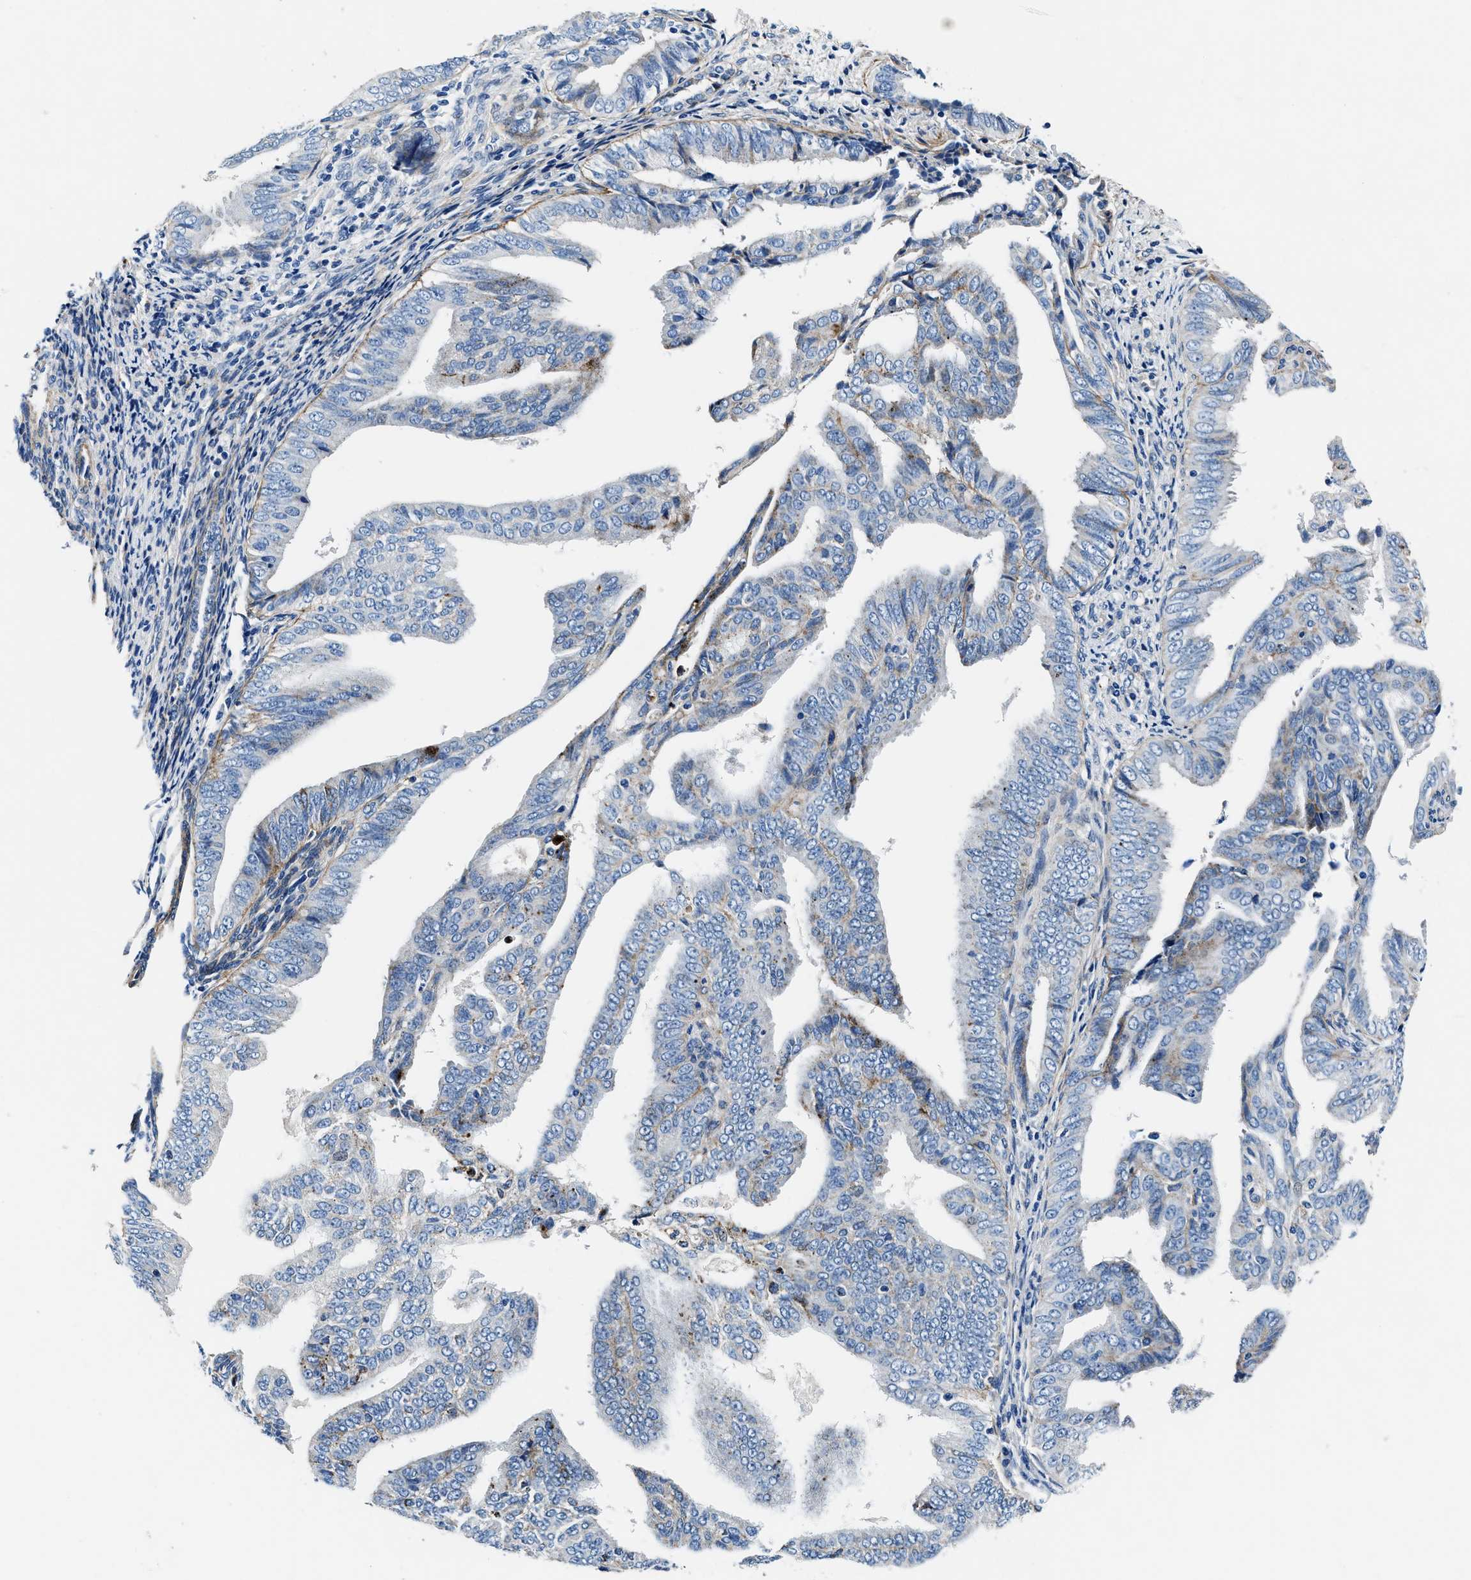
{"staining": {"intensity": "negative", "quantity": "none", "location": "none"}, "tissue": "endometrial cancer", "cell_type": "Tumor cells", "image_type": "cancer", "snomed": [{"axis": "morphology", "description": "Adenocarcinoma, NOS"}, {"axis": "topography", "description": "Endometrium"}], "caption": "Histopathology image shows no protein expression in tumor cells of adenocarcinoma (endometrial) tissue.", "gene": "DAG1", "patient": {"sex": "female", "age": 58}}